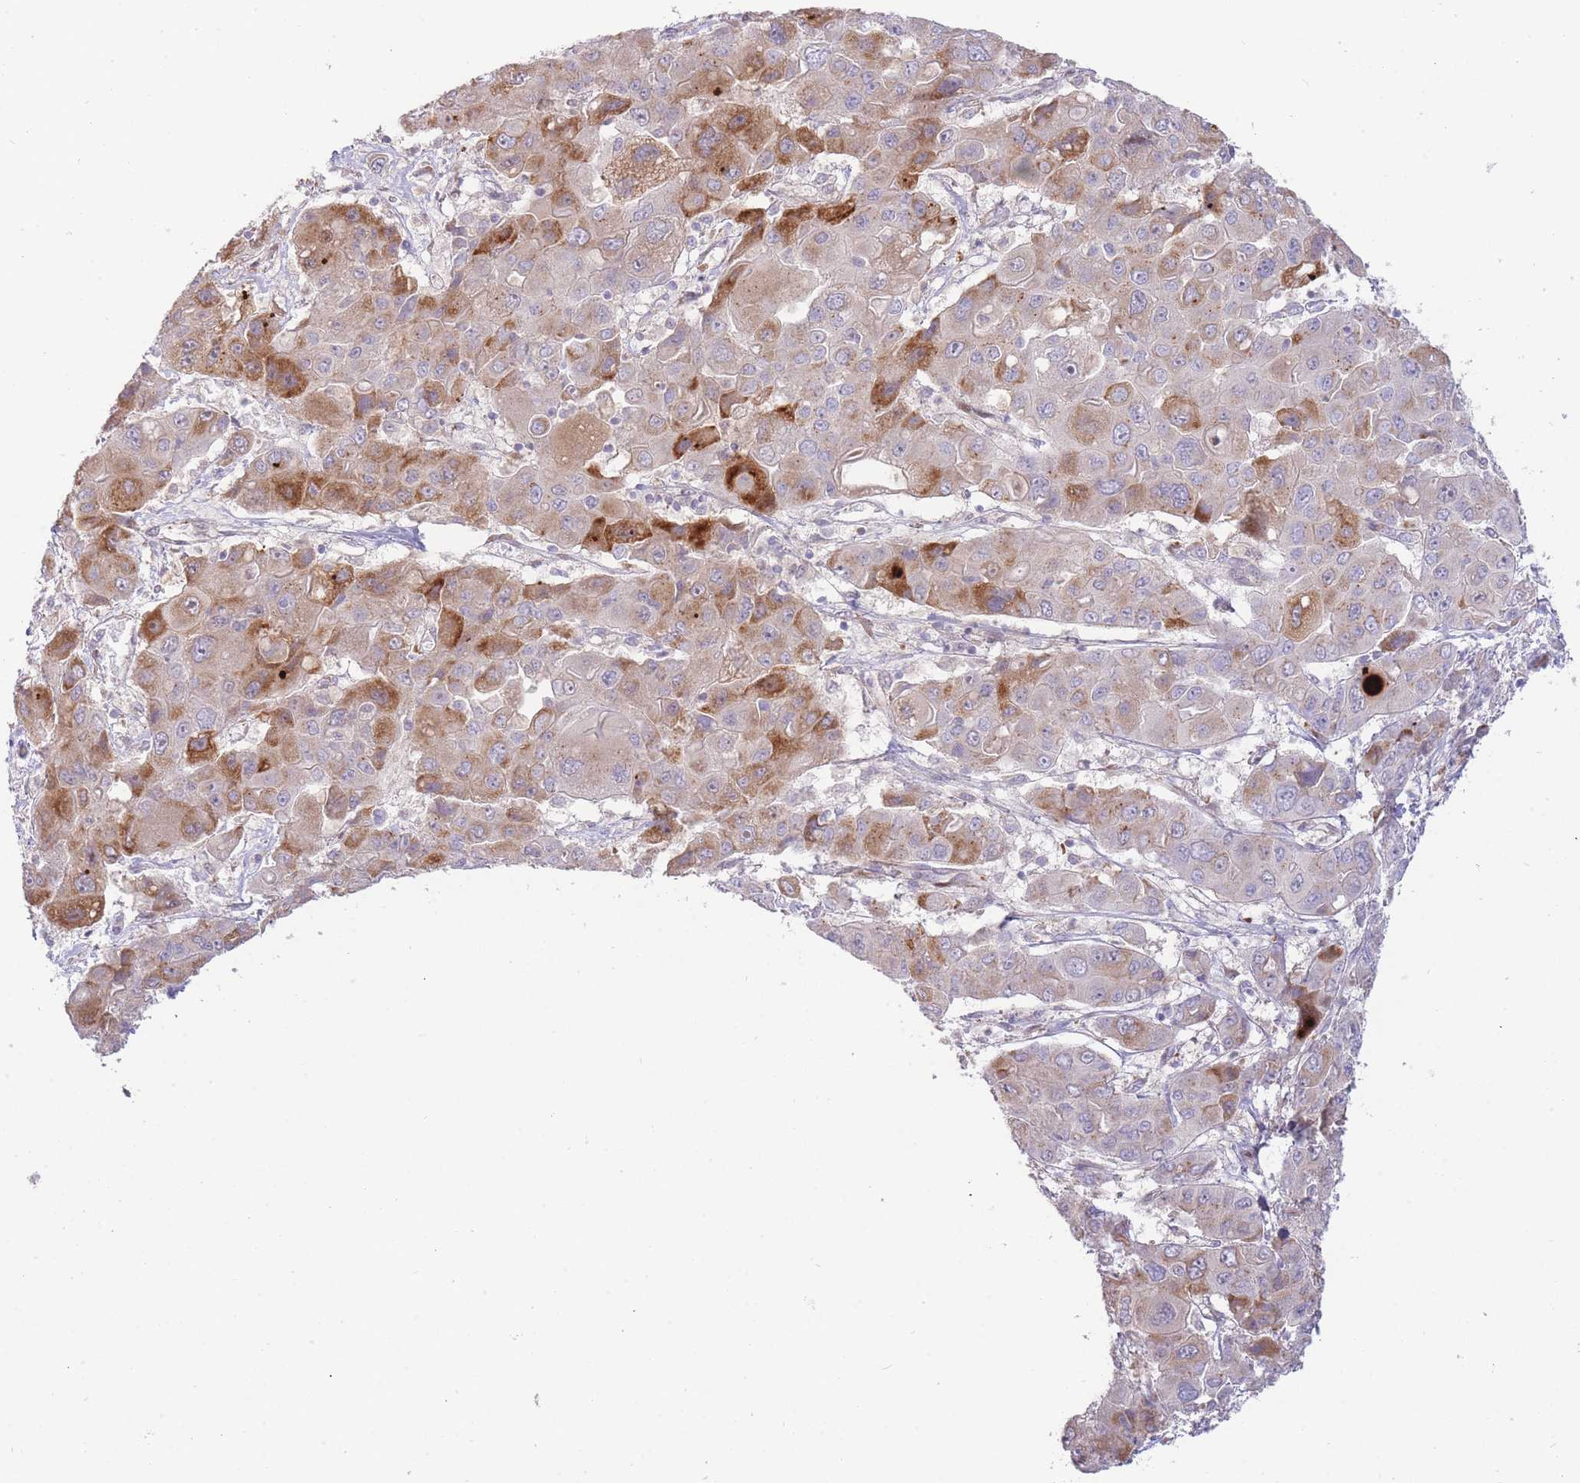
{"staining": {"intensity": "moderate", "quantity": "25%-75%", "location": "cytoplasmic/membranous"}, "tissue": "liver cancer", "cell_type": "Tumor cells", "image_type": "cancer", "snomed": [{"axis": "morphology", "description": "Cholangiocarcinoma"}, {"axis": "topography", "description": "Liver"}], "caption": "Immunohistochemical staining of liver cancer (cholangiocarcinoma) exhibits medium levels of moderate cytoplasmic/membranous protein staining in about 25%-75% of tumor cells. Using DAB (3,3'-diaminobenzidine) (brown) and hematoxylin (blue) stains, captured at high magnification using brightfield microscopy.", "gene": "ATP5MC2", "patient": {"sex": "male", "age": 67}}